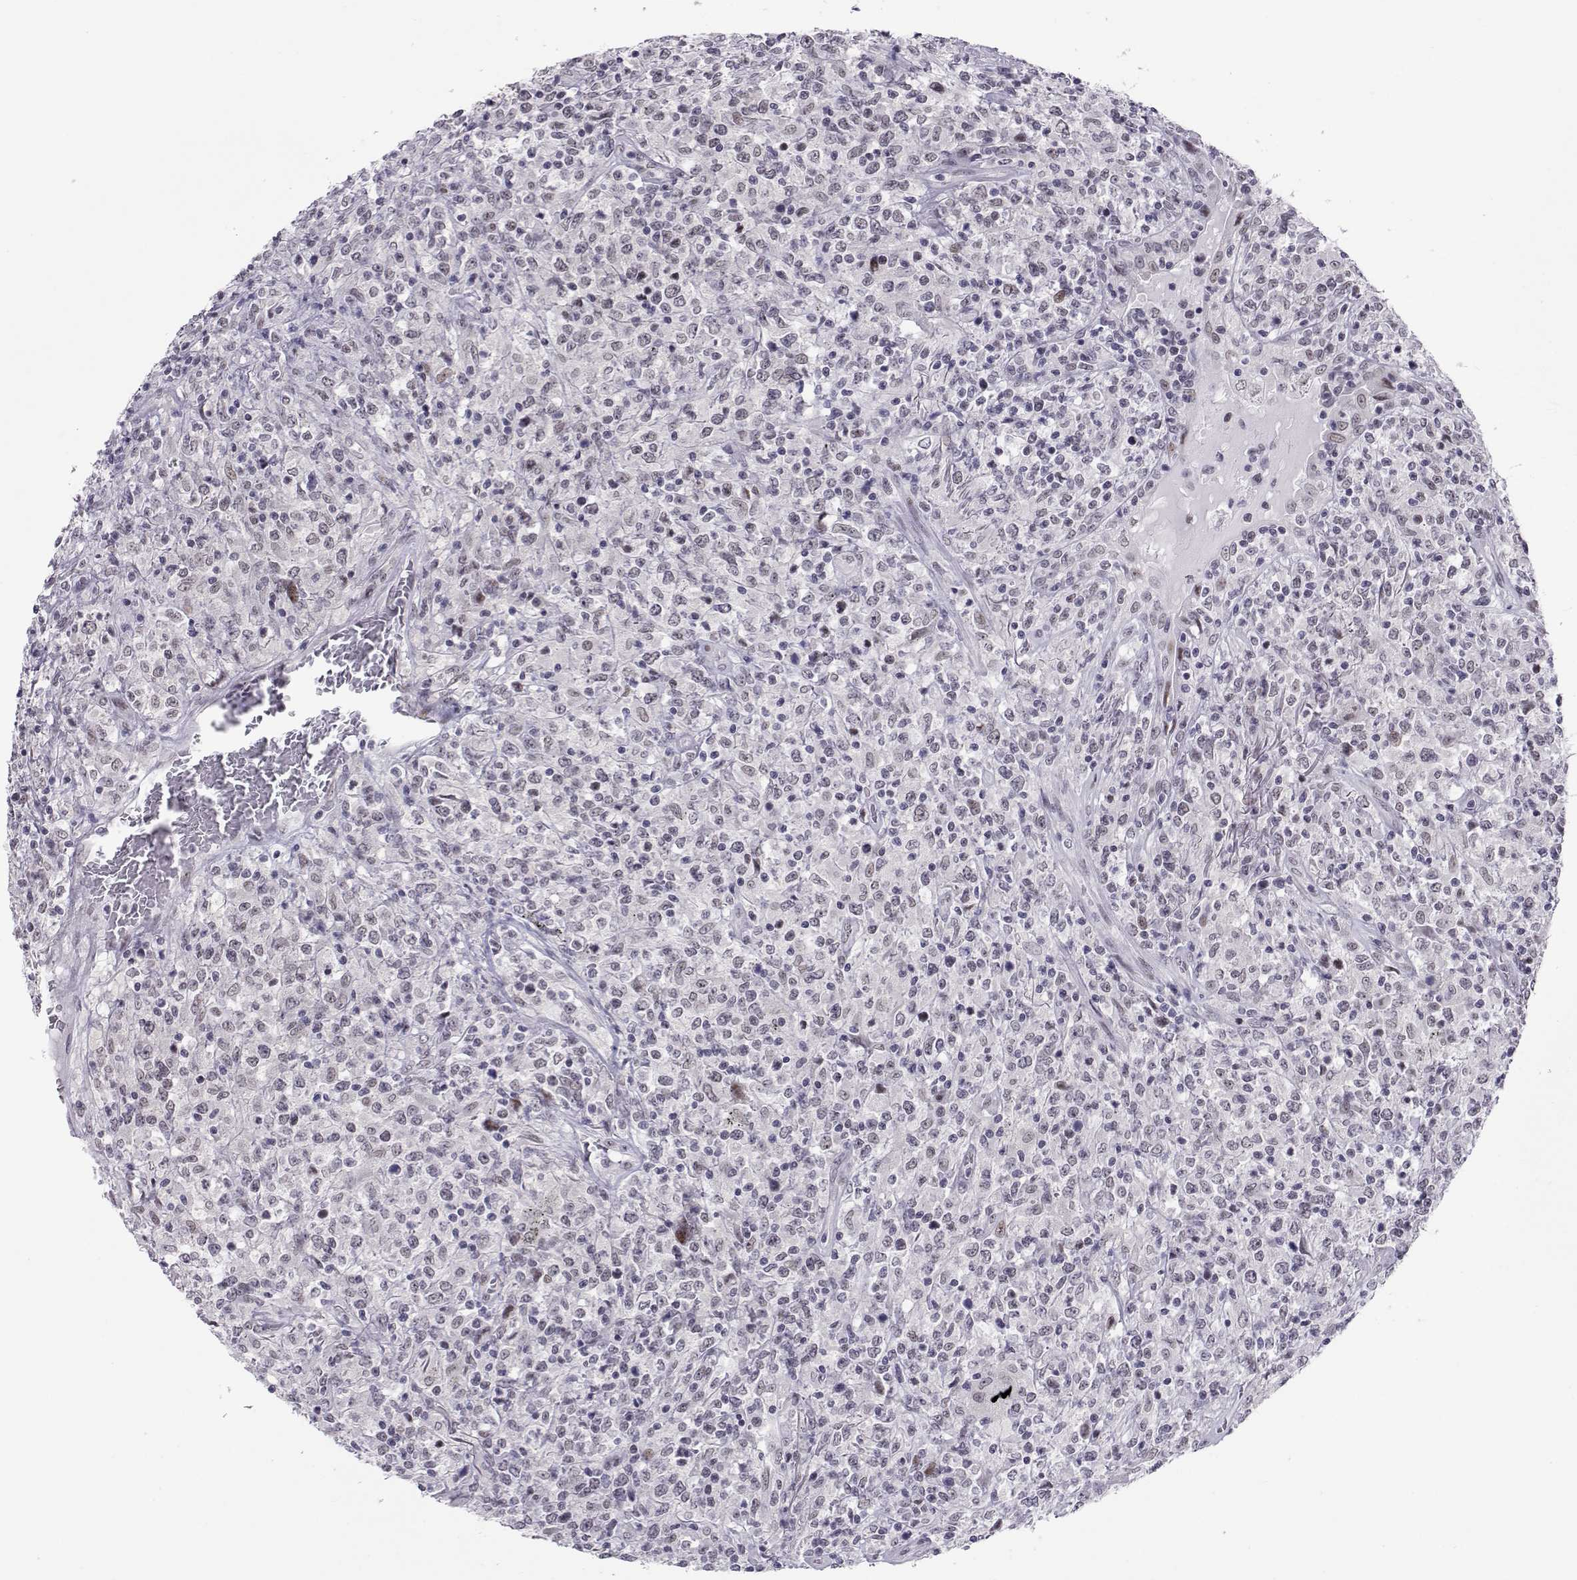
{"staining": {"intensity": "negative", "quantity": "none", "location": "none"}, "tissue": "lymphoma", "cell_type": "Tumor cells", "image_type": "cancer", "snomed": [{"axis": "morphology", "description": "Malignant lymphoma, non-Hodgkin's type, High grade"}, {"axis": "topography", "description": "Lung"}], "caption": "This is an immunohistochemistry micrograph of high-grade malignant lymphoma, non-Hodgkin's type. There is no staining in tumor cells.", "gene": "SIX6", "patient": {"sex": "male", "age": 79}}